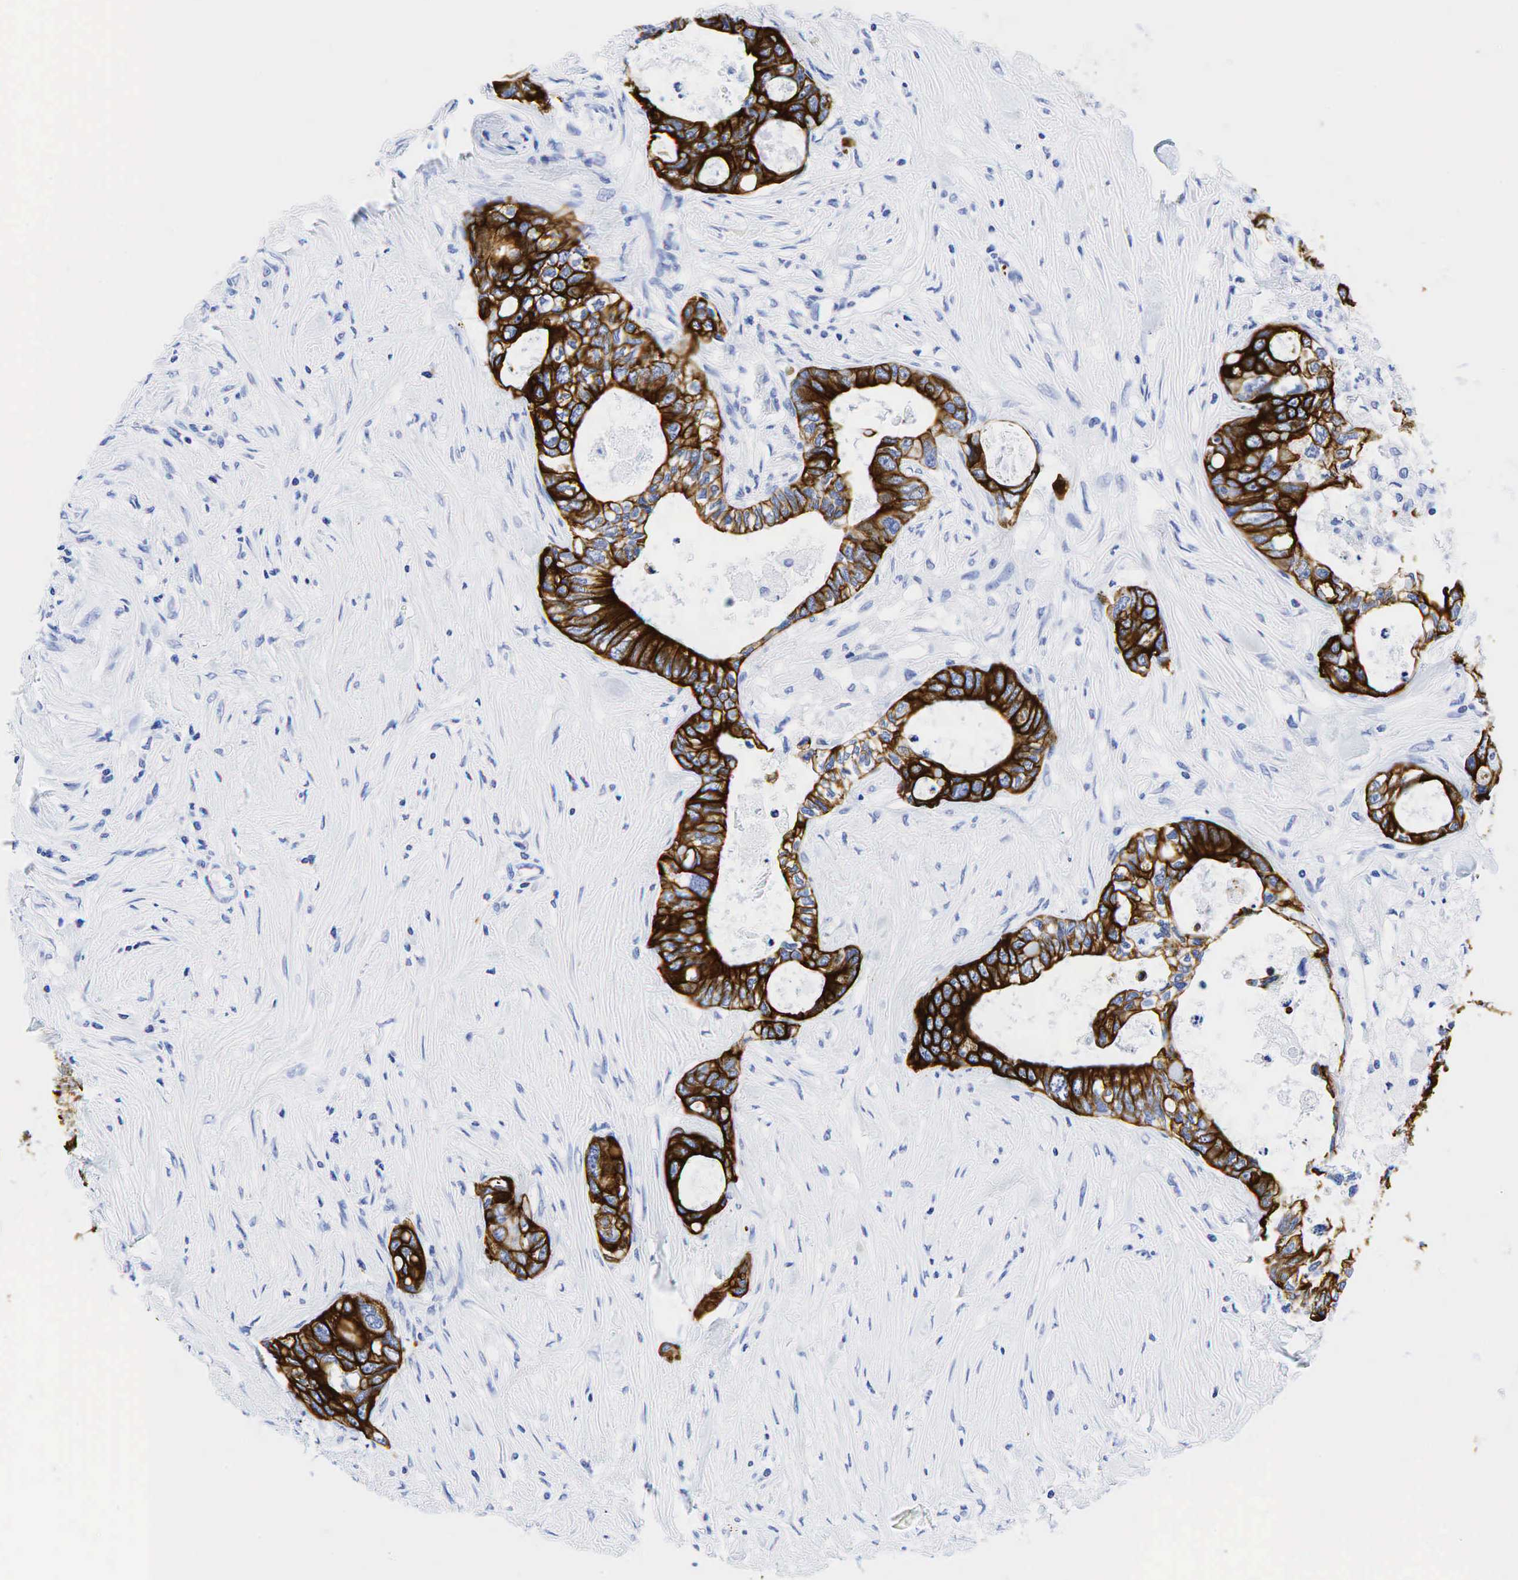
{"staining": {"intensity": "strong", "quantity": ">75%", "location": "cytoplasmic/membranous"}, "tissue": "colorectal cancer", "cell_type": "Tumor cells", "image_type": "cancer", "snomed": [{"axis": "morphology", "description": "Adenocarcinoma, NOS"}, {"axis": "topography", "description": "Rectum"}], "caption": "Strong cytoplasmic/membranous expression for a protein is identified in approximately >75% of tumor cells of colorectal cancer using IHC.", "gene": "KRT18", "patient": {"sex": "female", "age": 57}}